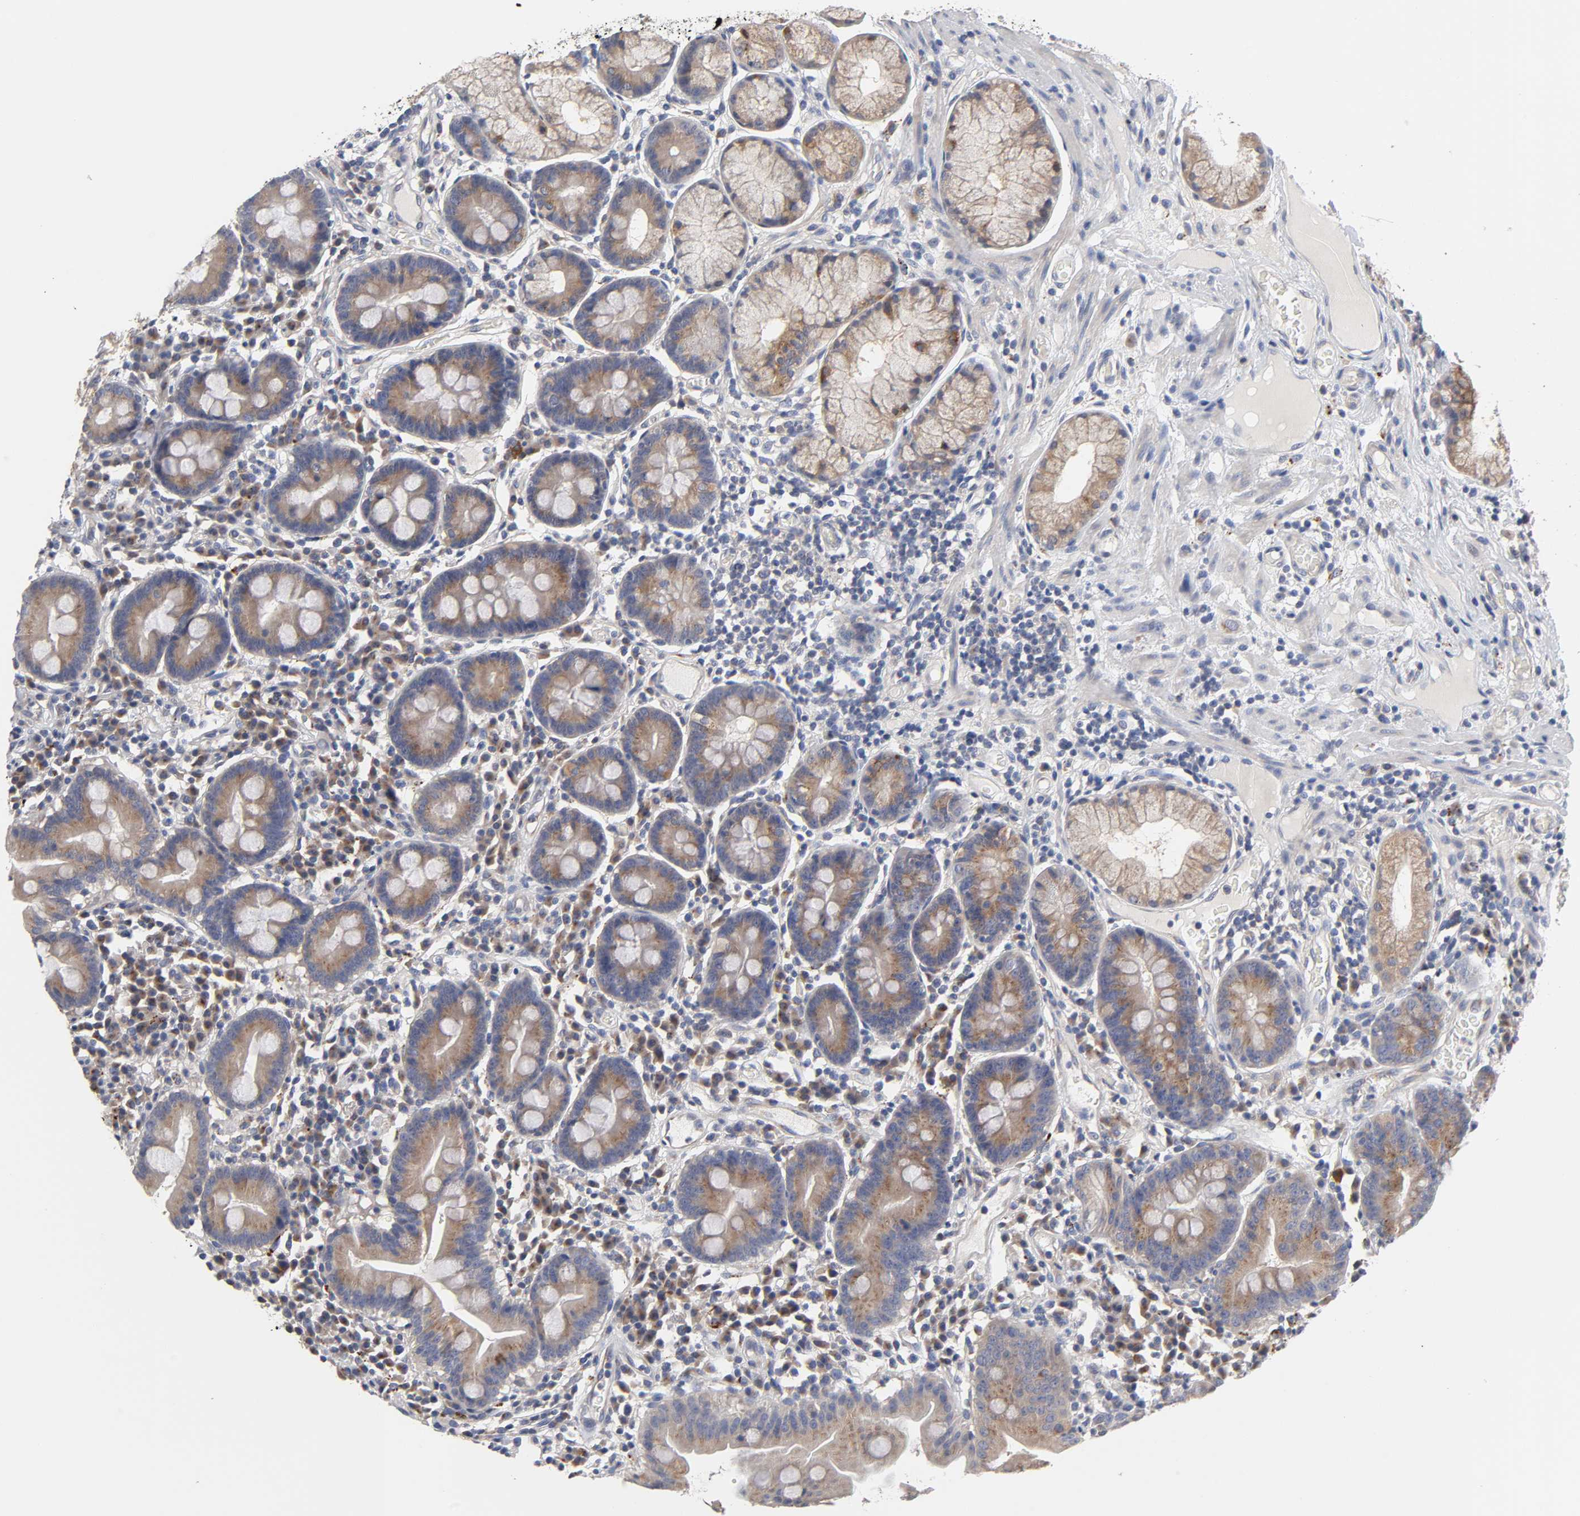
{"staining": {"intensity": "moderate", "quantity": ">75%", "location": "cytoplasmic/membranous"}, "tissue": "duodenum", "cell_type": "Glandular cells", "image_type": "normal", "snomed": [{"axis": "morphology", "description": "Normal tissue, NOS"}, {"axis": "topography", "description": "Duodenum"}], "caption": "This image shows normal duodenum stained with immunohistochemistry to label a protein in brown. The cytoplasmic/membranous of glandular cells show moderate positivity for the protein. Nuclei are counter-stained blue.", "gene": "C17orf75", "patient": {"sex": "male", "age": 50}}